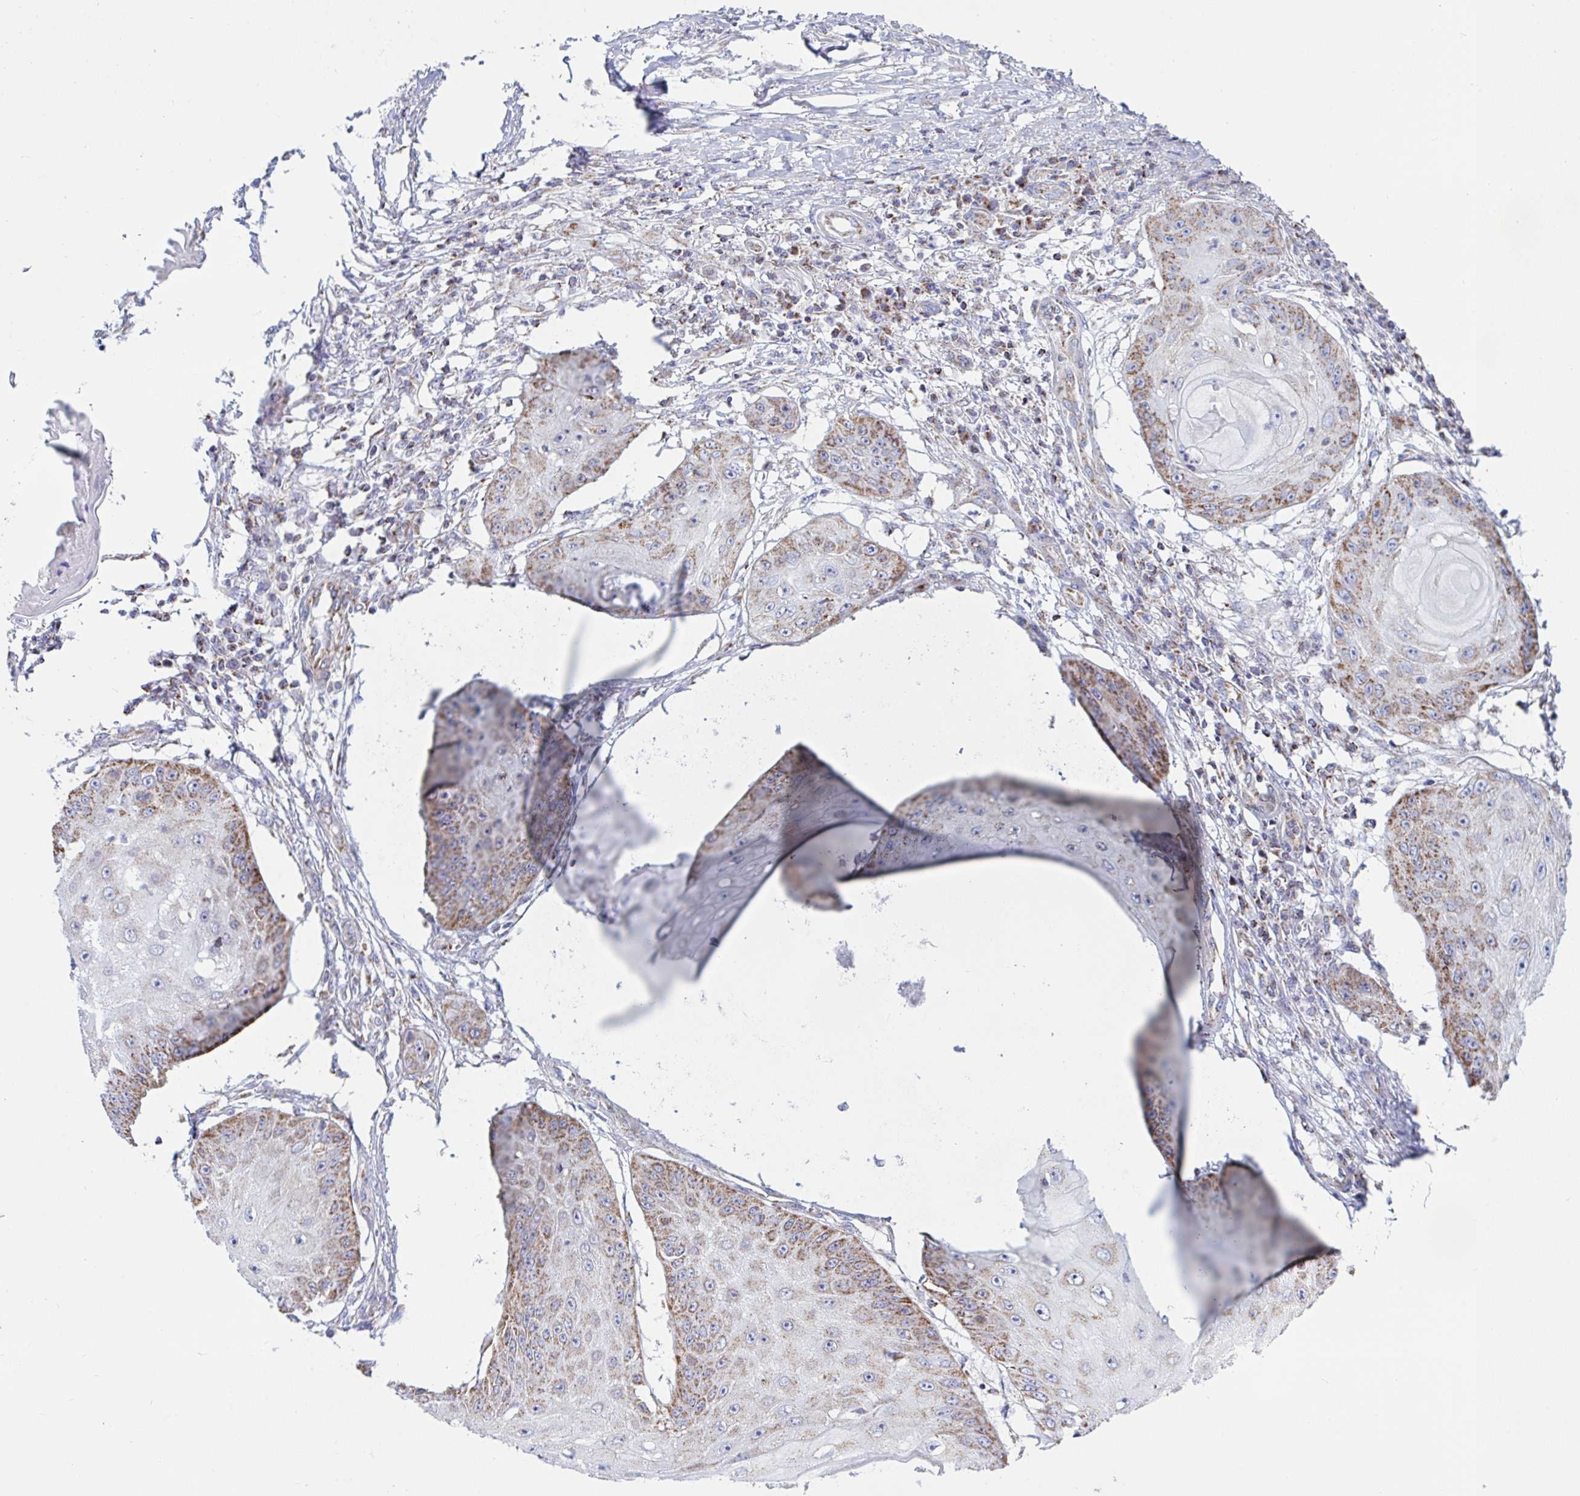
{"staining": {"intensity": "moderate", "quantity": "25%-75%", "location": "cytoplasmic/membranous"}, "tissue": "skin cancer", "cell_type": "Tumor cells", "image_type": "cancer", "snomed": [{"axis": "morphology", "description": "Squamous cell carcinoma, NOS"}, {"axis": "topography", "description": "Skin"}], "caption": "IHC histopathology image of neoplastic tissue: human squamous cell carcinoma (skin) stained using IHC reveals medium levels of moderate protein expression localized specifically in the cytoplasmic/membranous of tumor cells, appearing as a cytoplasmic/membranous brown color.", "gene": "HSPE1", "patient": {"sex": "male", "age": 70}}